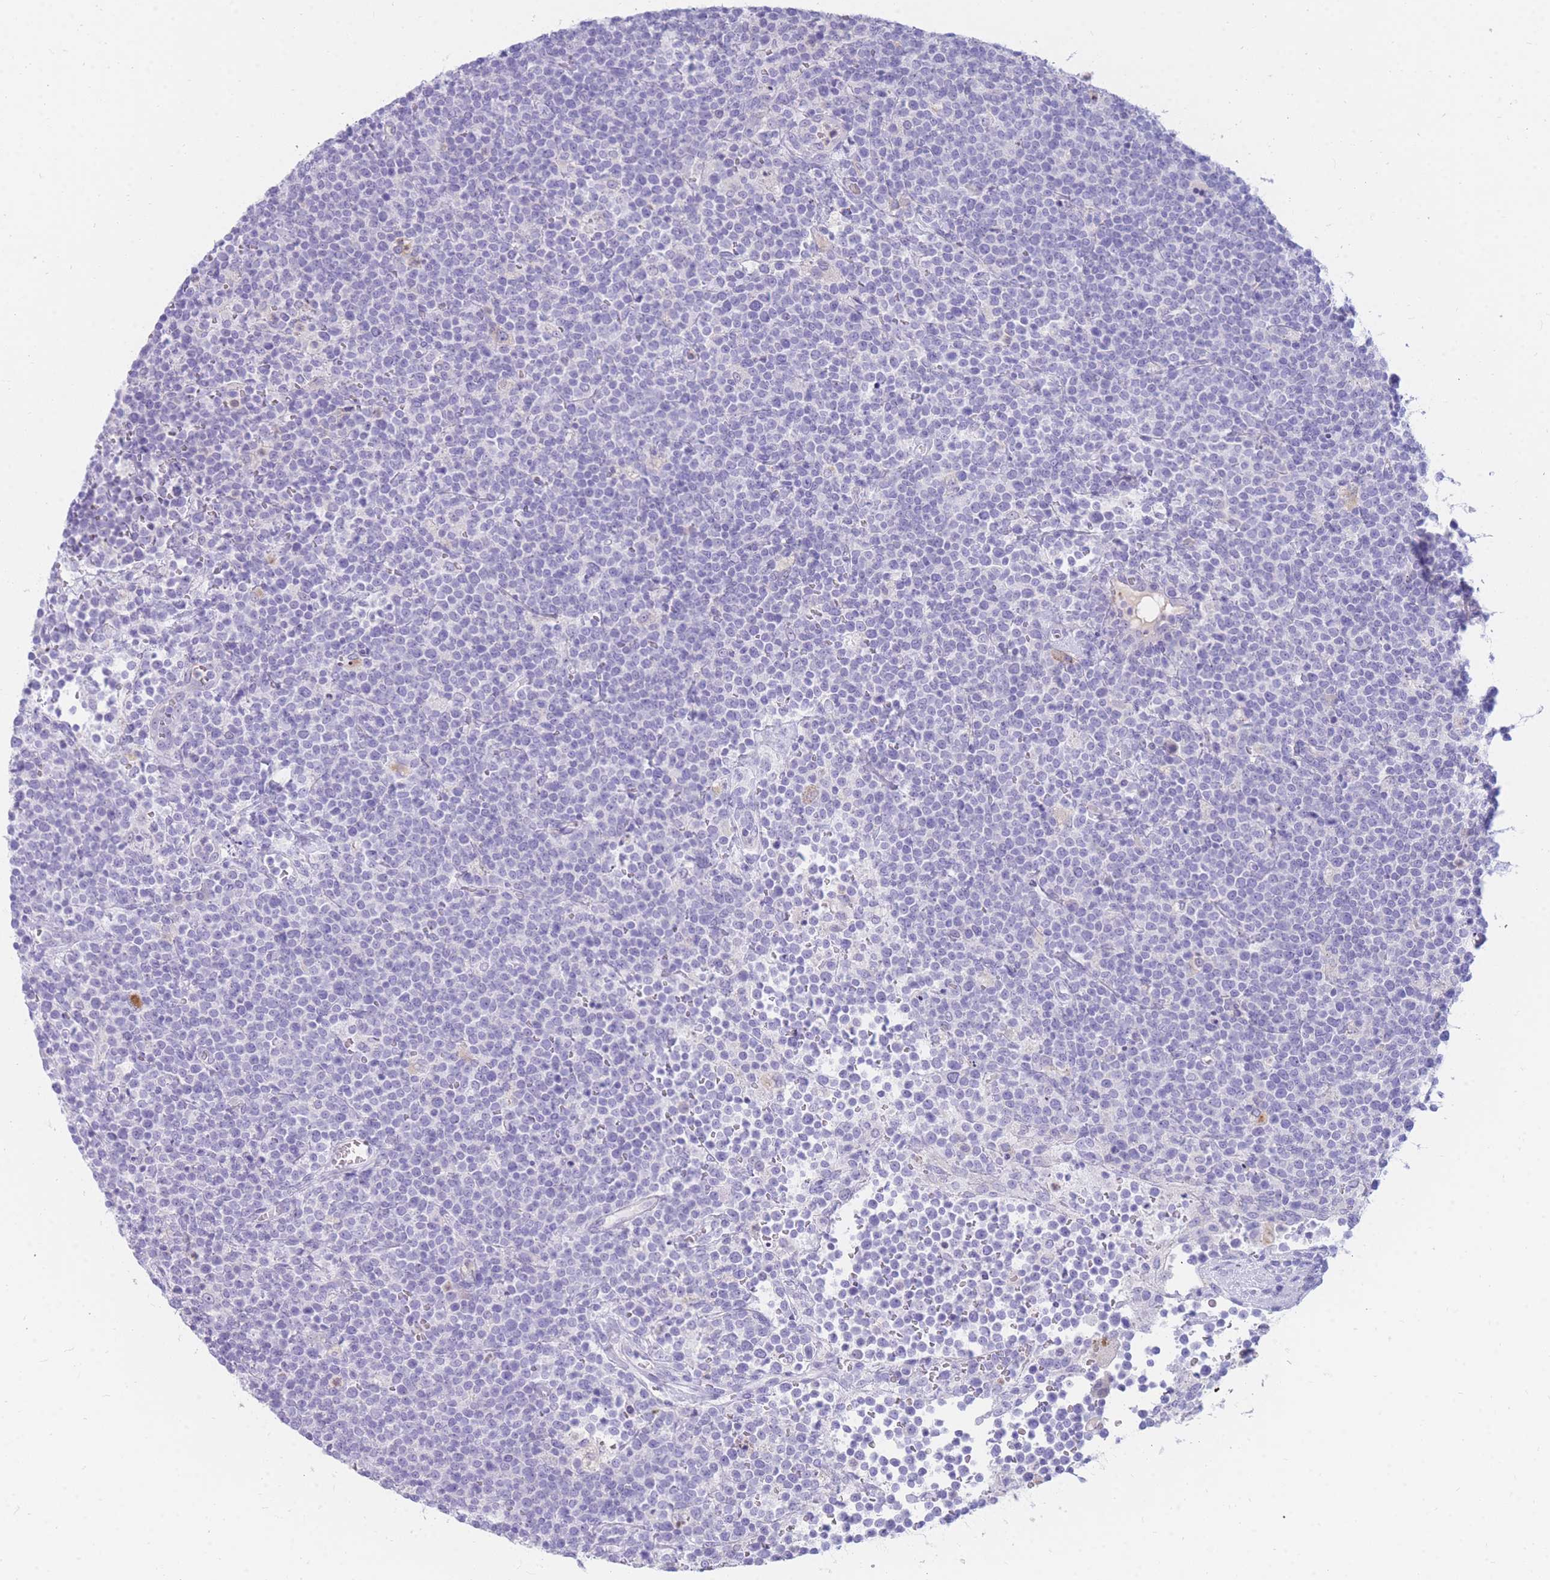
{"staining": {"intensity": "negative", "quantity": "none", "location": "none"}, "tissue": "lymphoma", "cell_type": "Tumor cells", "image_type": "cancer", "snomed": [{"axis": "morphology", "description": "Malignant lymphoma, non-Hodgkin's type, High grade"}, {"axis": "topography", "description": "Lymph node"}], "caption": "A histopathology image of lymphoma stained for a protein reveals no brown staining in tumor cells. Nuclei are stained in blue.", "gene": "NKX1-2", "patient": {"sex": "male", "age": 61}}